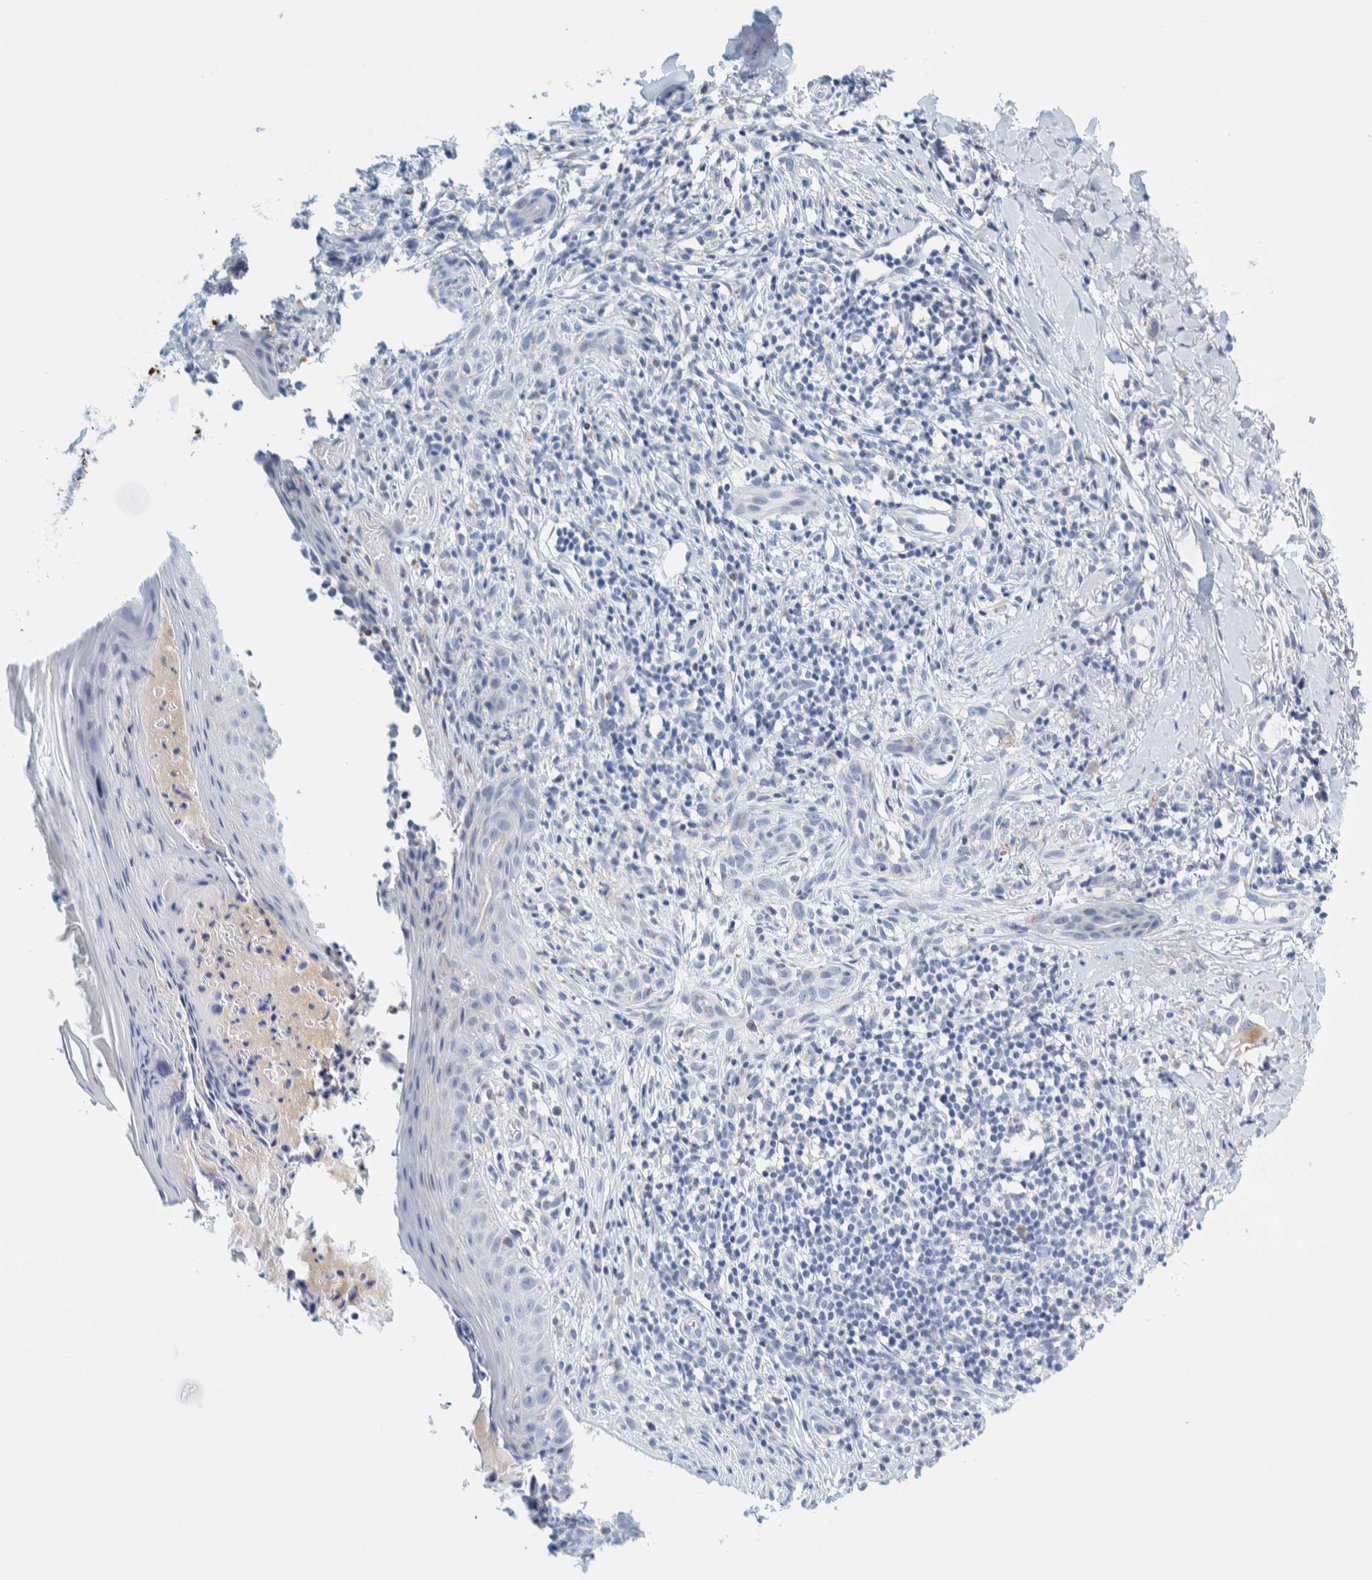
{"staining": {"intensity": "negative", "quantity": "none", "location": "none"}, "tissue": "skin cancer", "cell_type": "Tumor cells", "image_type": "cancer", "snomed": [{"axis": "morphology", "description": "Normal tissue, NOS"}, {"axis": "morphology", "description": "Basal cell carcinoma"}, {"axis": "topography", "description": "Skin"}], "caption": "DAB (3,3'-diaminobenzidine) immunohistochemical staining of human skin cancer (basal cell carcinoma) demonstrates no significant staining in tumor cells.", "gene": "MOG", "patient": {"sex": "male", "age": 67}}